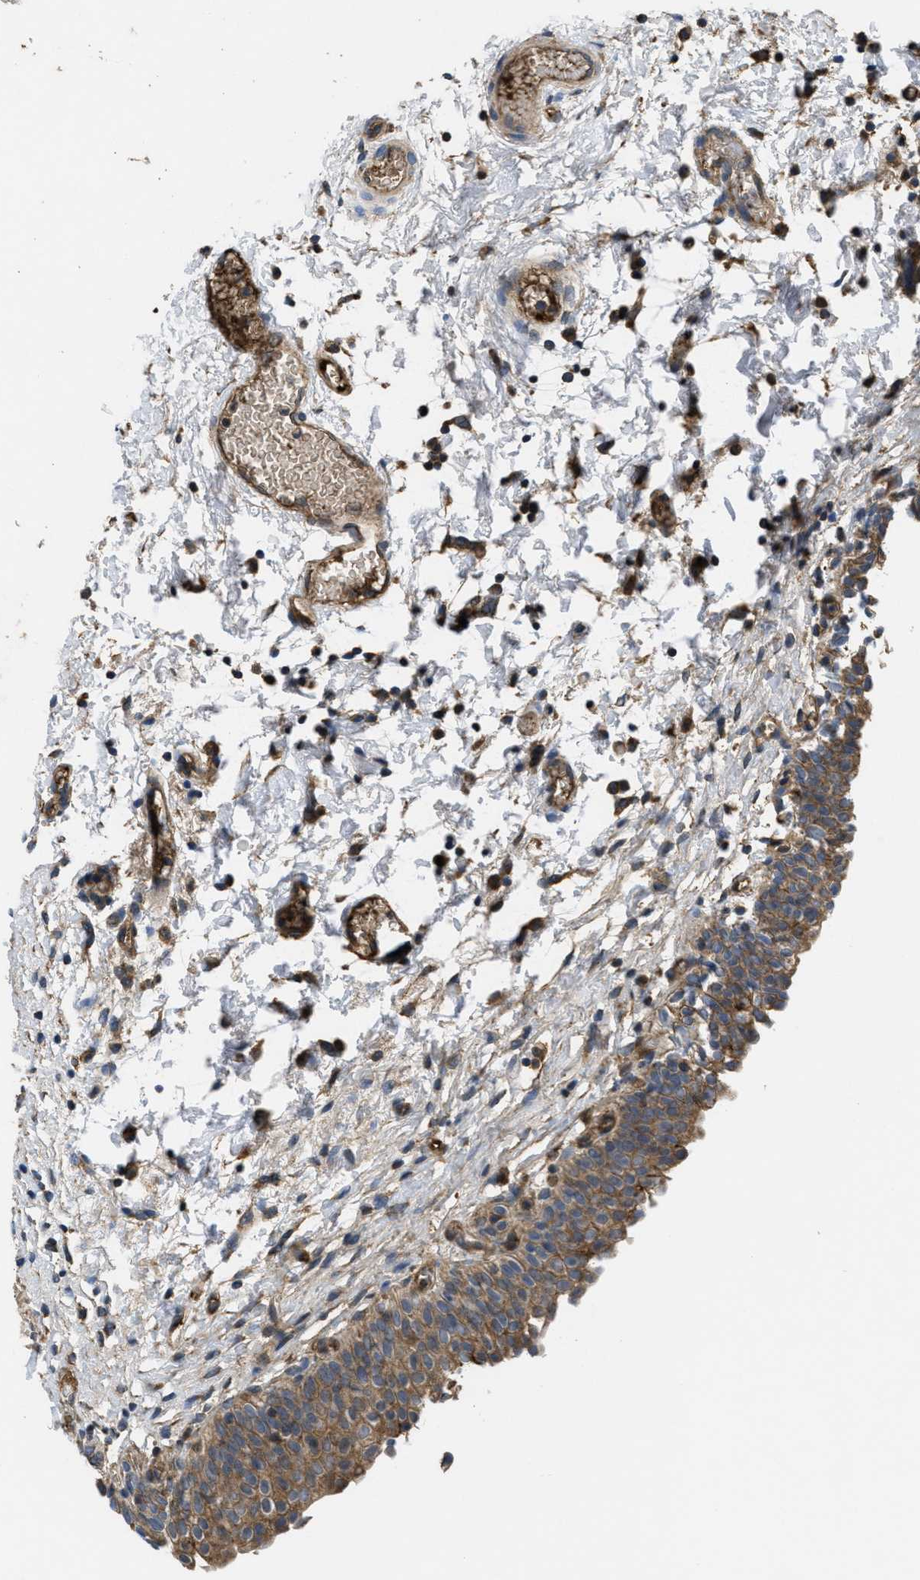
{"staining": {"intensity": "moderate", "quantity": ">75%", "location": "cytoplasmic/membranous"}, "tissue": "urinary bladder", "cell_type": "Urothelial cells", "image_type": "normal", "snomed": [{"axis": "morphology", "description": "Normal tissue, NOS"}, {"axis": "topography", "description": "Urinary bladder"}], "caption": "Moderate cytoplasmic/membranous expression for a protein is identified in about >75% of urothelial cells of benign urinary bladder using IHC.", "gene": "GALK1", "patient": {"sex": "male", "age": 55}}